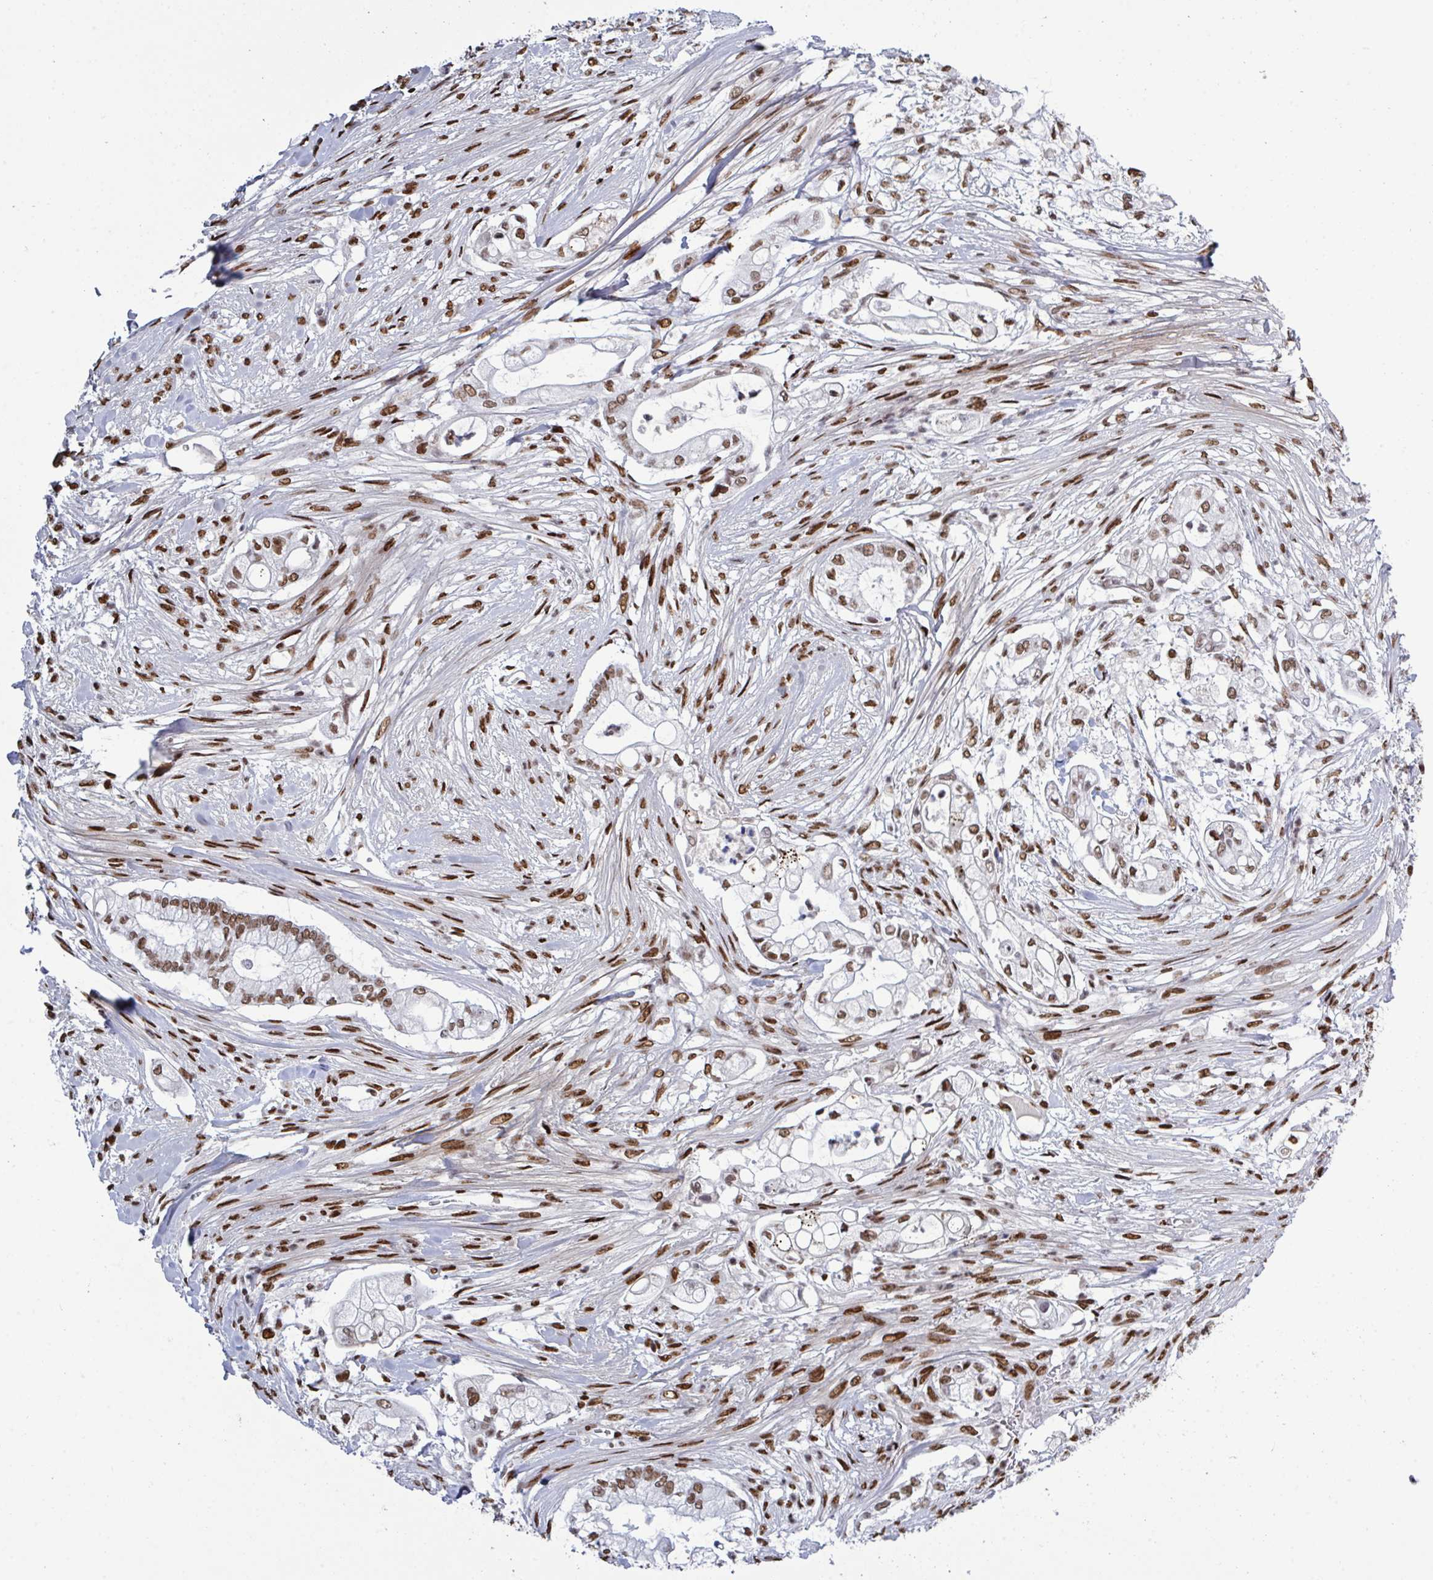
{"staining": {"intensity": "strong", "quantity": ">75%", "location": "nuclear"}, "tissue": "pancreatic cancer", "cell_type": "Tumor cells", "image_type": "cancer", "snomed": [{"axis": "morphology", "description": "Adenocarcinoma, NOS"}, {"axis": "topography", "description": "Pancreas"}], "caption": "Immunohistochemical staining of human pancreatic cancer (adenocarcinoma) reveals high levels of strong nuclear staining in approximately >75% of tumor cells.", "gene": "ZNF607", "patient": {"sex": "female", "age": 69}}